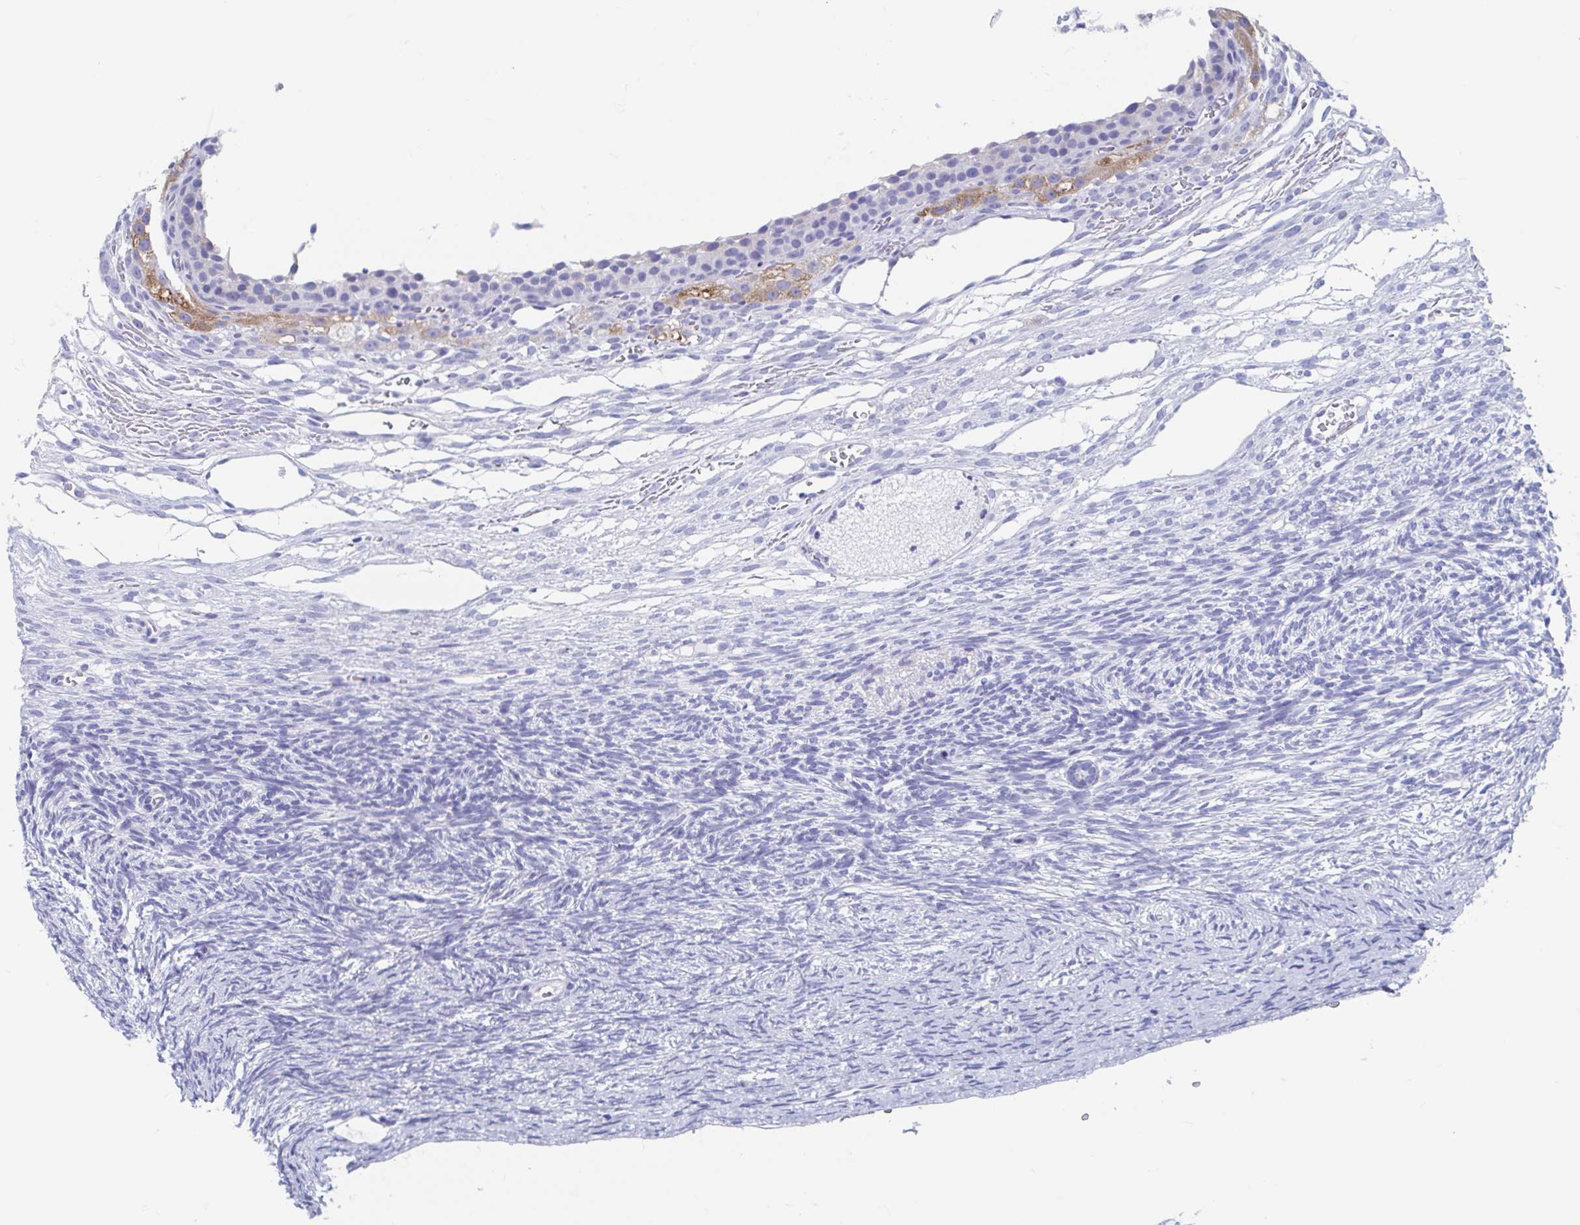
{"staining": {"intensity": "weak", "quantity": "<25%", "location": "cytoplasmic/membranous"}, "tissue": "ovary", "cell_type": "Follicle cells", "image_type": "normal", "snomed": [{"axis": "morphology", "description": "Normal tissue, NOS"}, {"axis": "topography", "description": "Ovary"}], "caption": "High power microscopy photomicrograph of an immunohistochemistry (IHC) photomicrograph of unremarkable ovary, revealing no significant expression in follicle cells.", "gene": "SHCBP1L", "patient": {"sex": "female", "age": 34}}